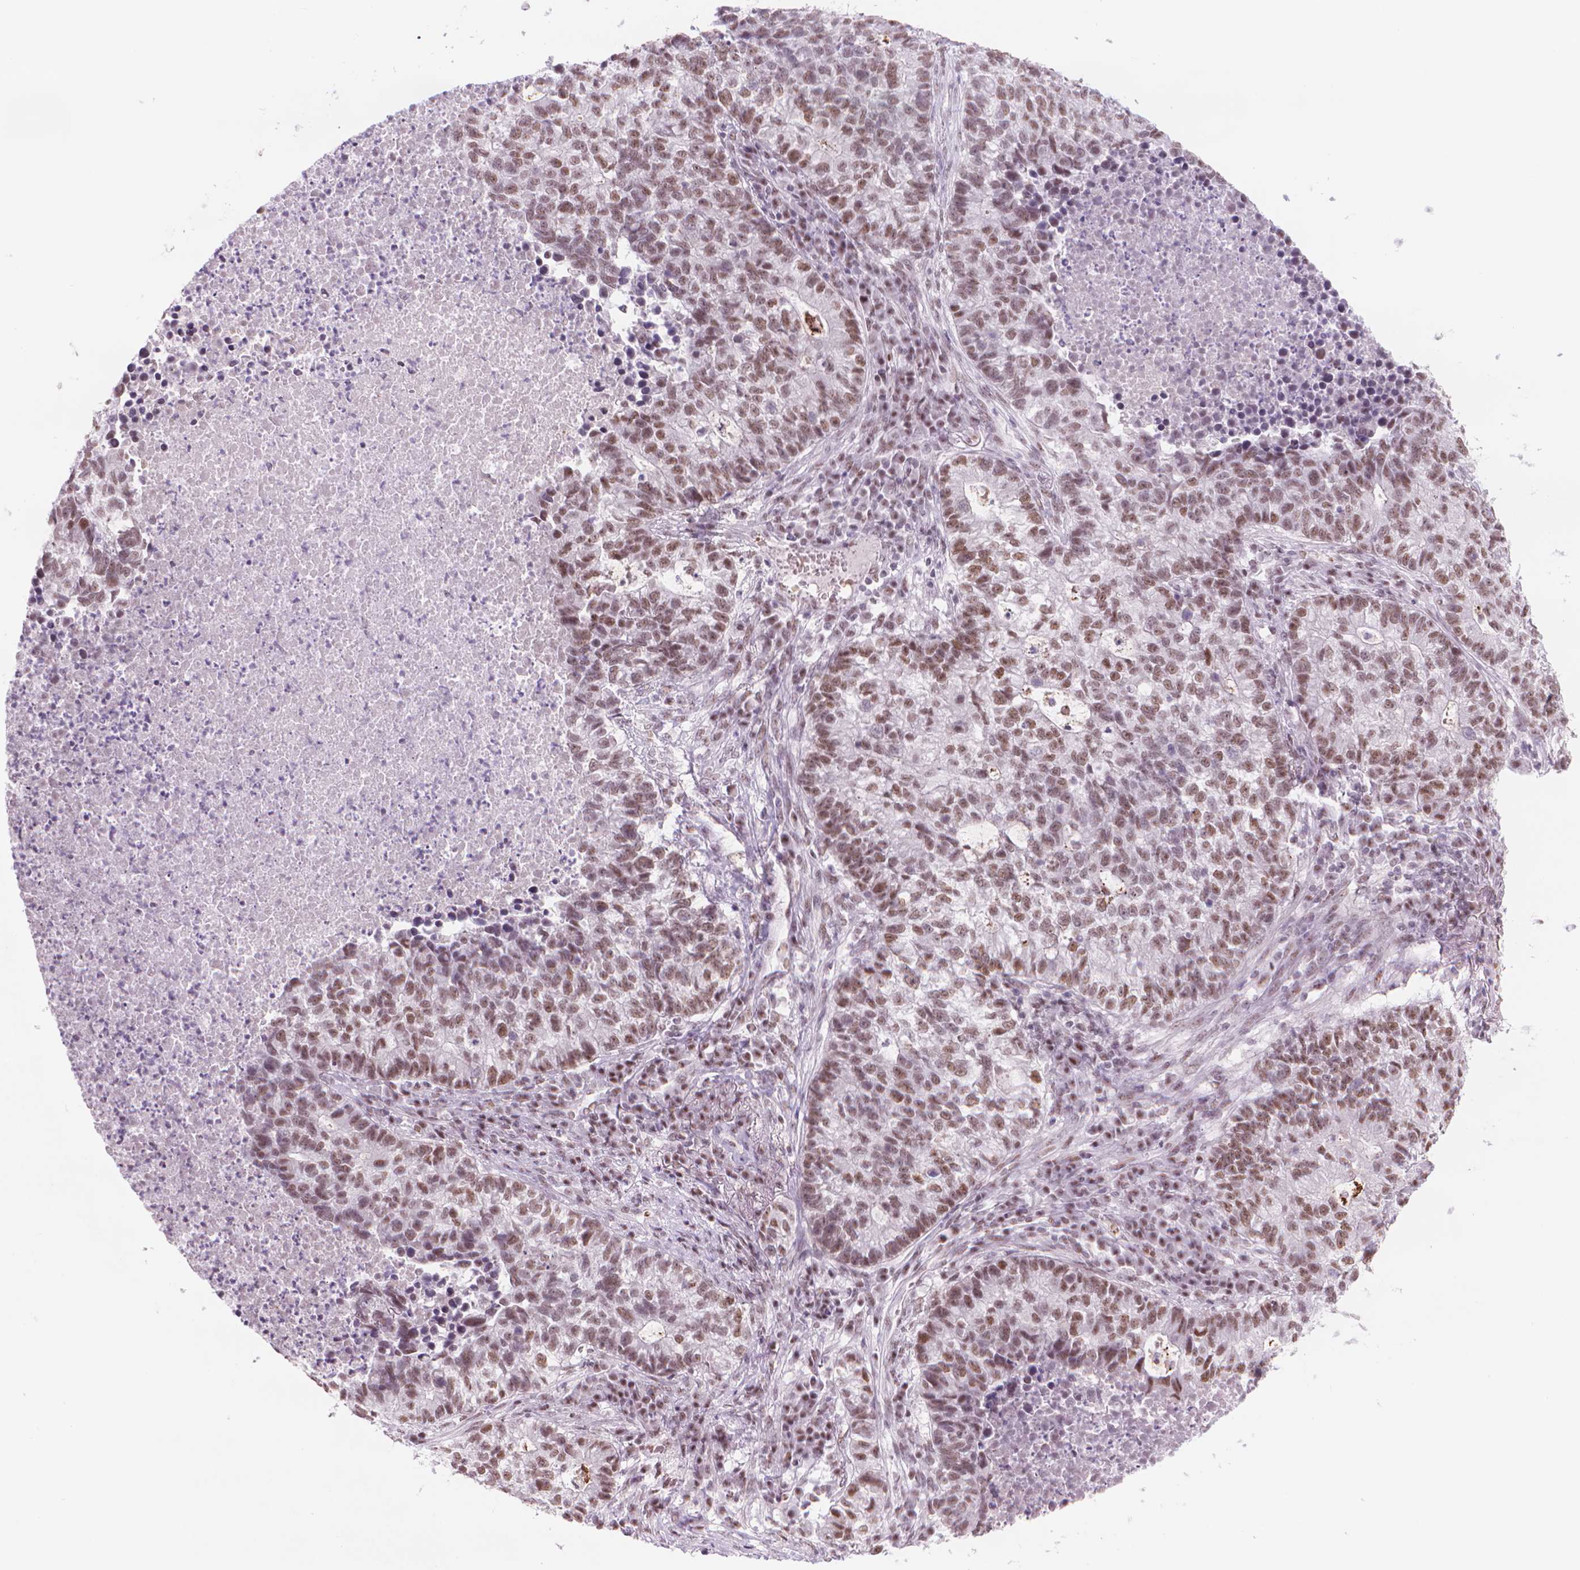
{"staining": {"intensity": "moderate", "quantity": ">75%", "location": "nuclear"}, "tissue": "lung cancer", "cell_type": "Tumor cells", "image_type": "cancer", "snomed": [{"axis": "morphology", "description": "Adenocarcinoma, NOS"}, {"axis": "topography", "description": "Lung"}], "caption": "Immunohistochemical staining of lung cancer demonstrates moderate nuclear protein expression in approximately >75% of tumor cells.", "gene": "POLR3D", "patient": {"sex": "male", "age": 57}}